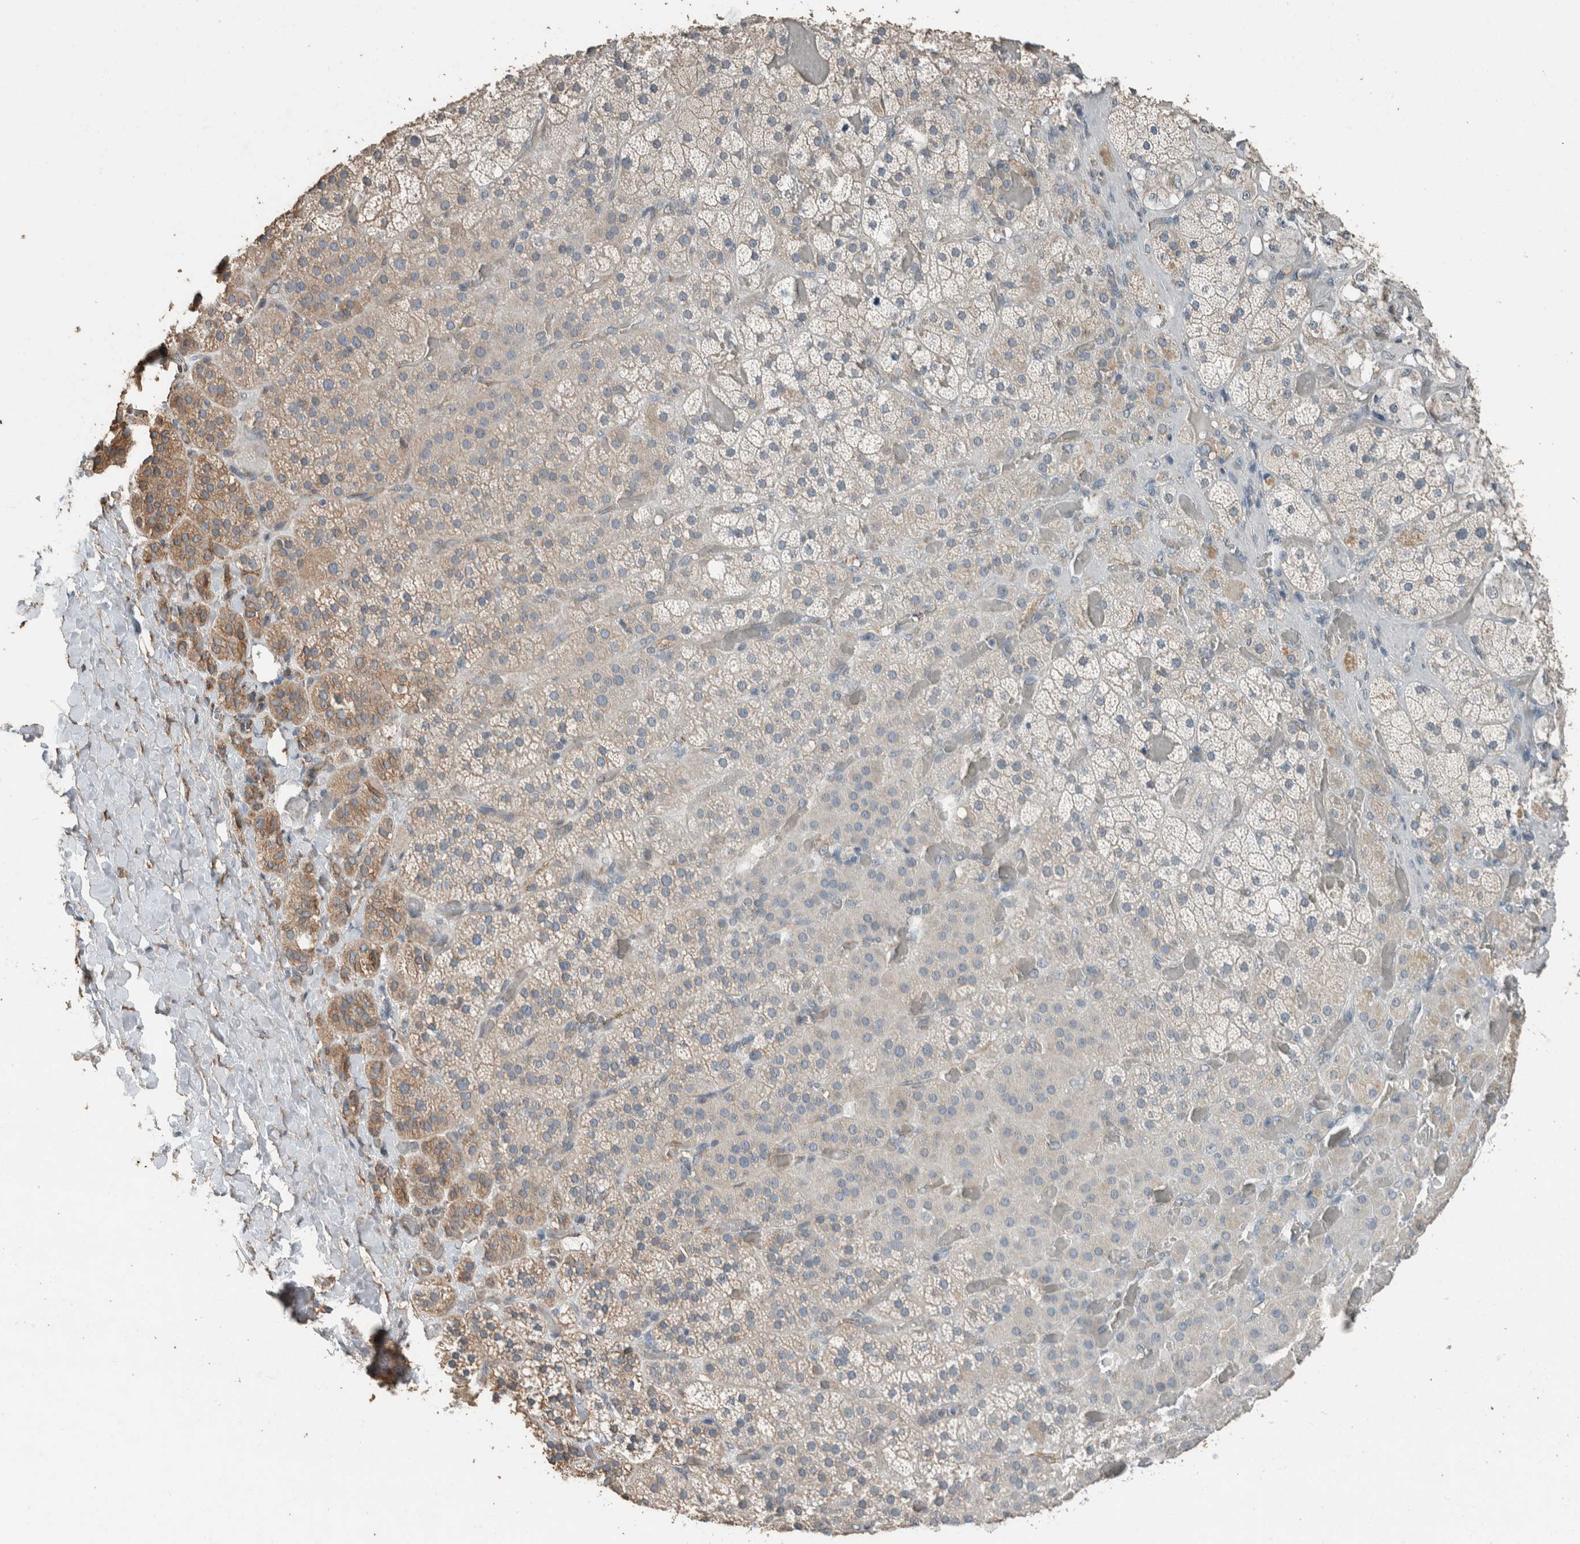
{"staining": {"intensity": "moderate", "quantity": "25%-75%", "location": "cytoplasmic/membranous"}, "tissue": "adrenal gland", "cell_type": "Glandular cells", "image_type": "normal", "snomed": [{"axis": "morphology", "description": "Normal tissue, NOS"}, {"axis": "topography", "description": "Adrenal gland"}], "caption": "A high-resolution image shows immunohistochemistry (IHC) staining of benign adrenal gland, which shows moderate cytoplasmic/membranous expression in approximately 25%-75% of glandular cells. (brown staining indicates protein expression, while blue staining denotes nuclei).", "gene": "ACVR2B", "patient": {"sex": "male", "age": 57}}